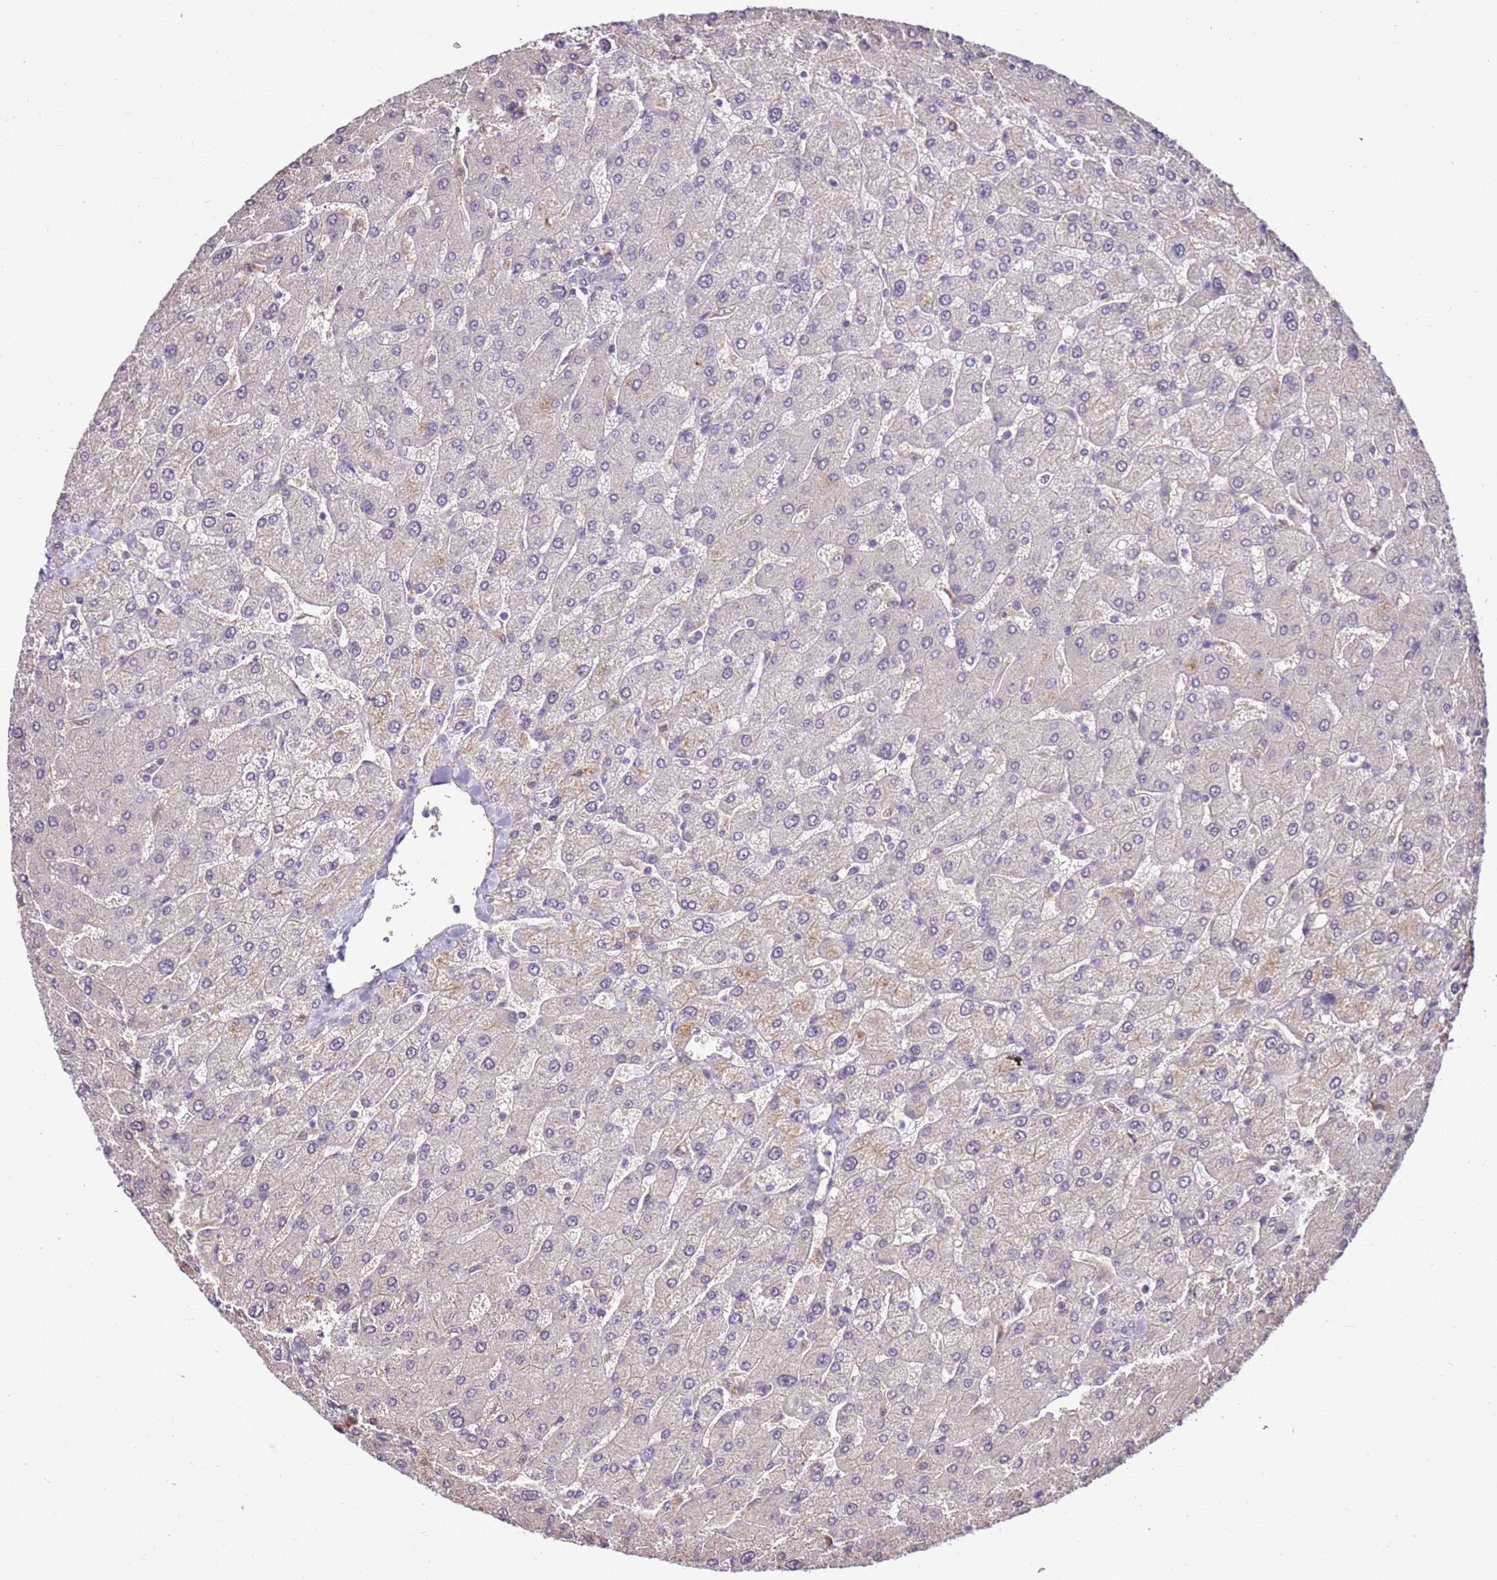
{"staining": {"intensity": "negative", "quantity": "none", "location": "none"}, "tissue": "liver", "cell_type": "Cholangiocytes", "image_type": "normal", "snomed": [{"axis": "morphology", "description": "Normal tissue, NOS"}, {"axis": "topography", "description": "Liver"}], "caption": "The image reveals no significant expression in cholangiocytes of liver. (DAB IHC visualized using brightfield microscopy, high magnification).", "gene": "BBS5", "patient": {"sex": "male", "age": 55}}